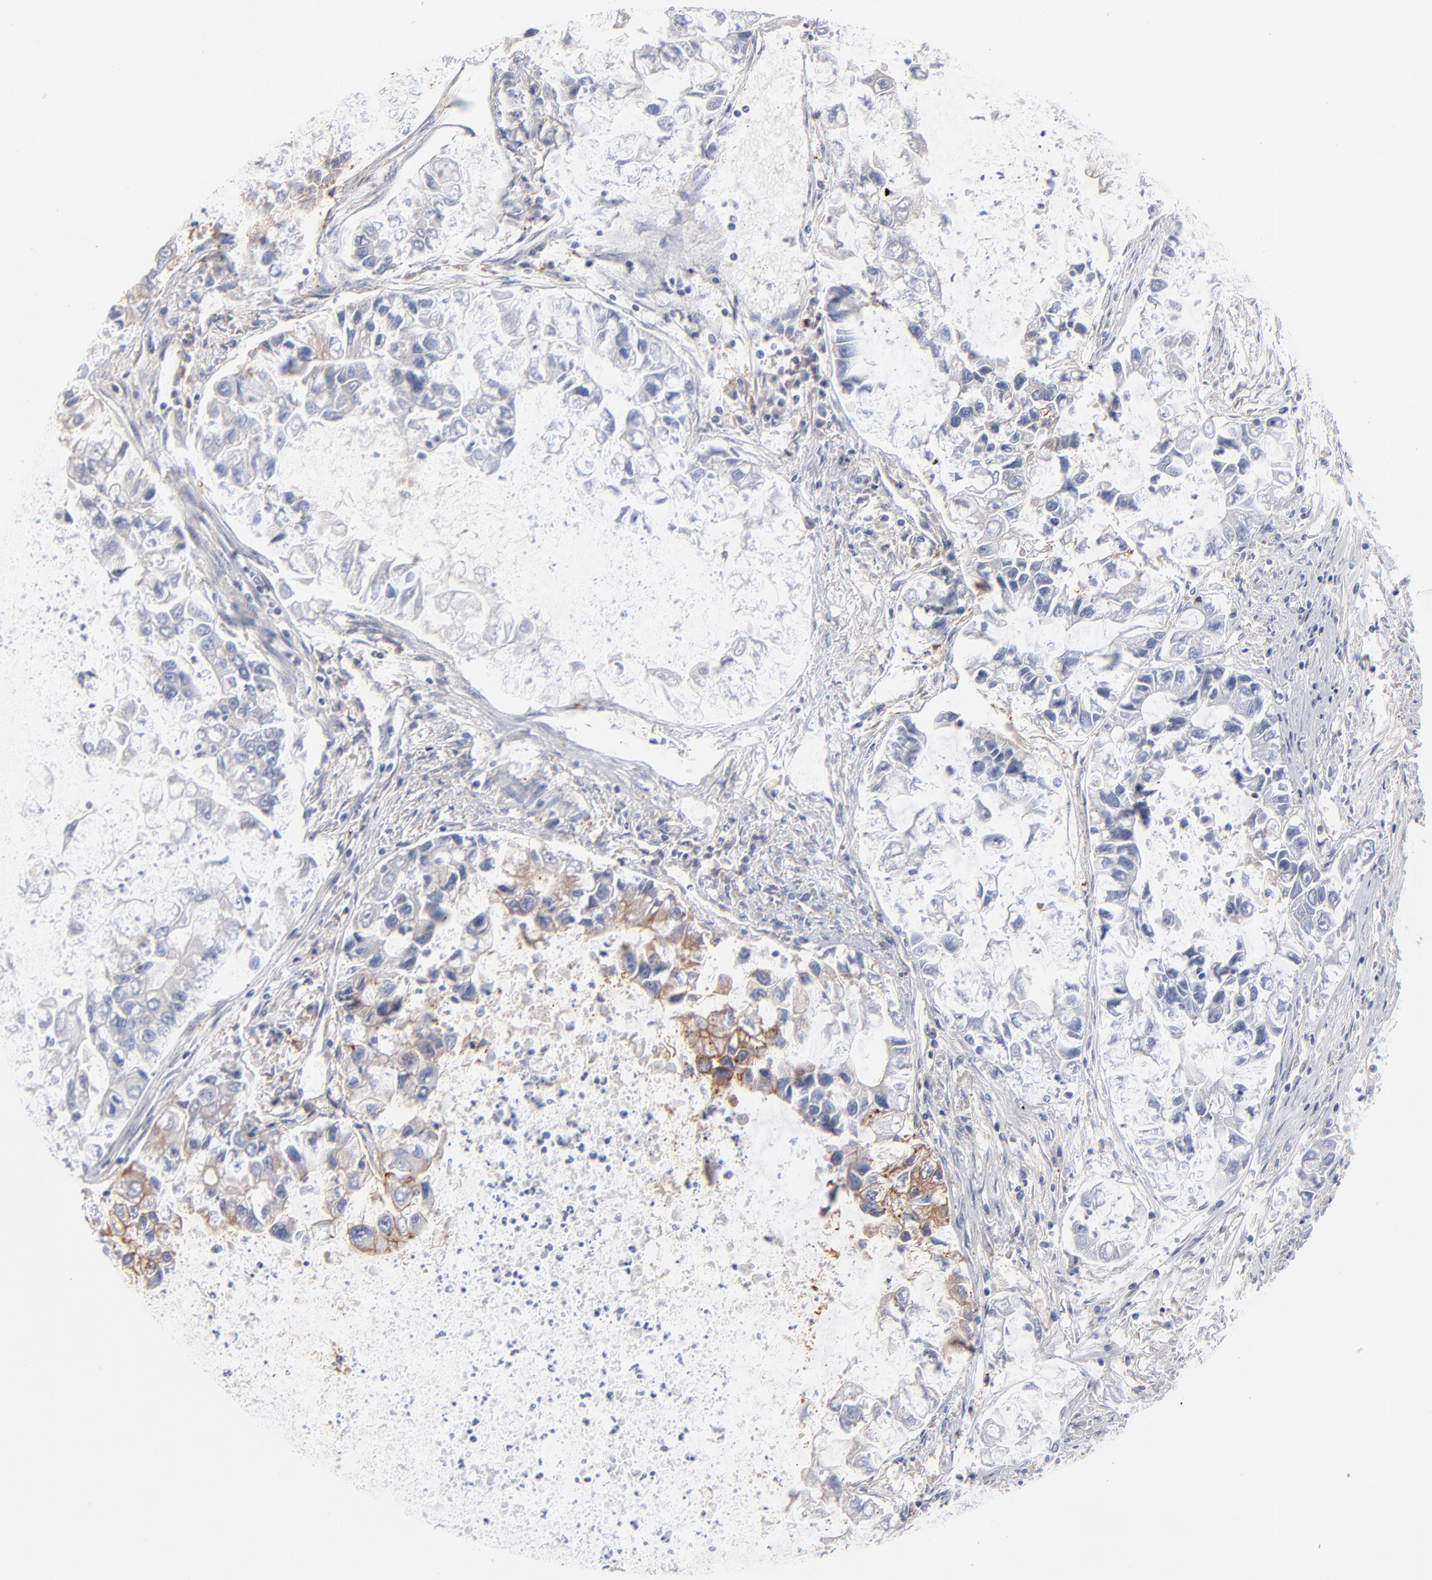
{"staining": {"intensity": "moderate", "quantity": "<25%", "location": "cytoplasmic/membranous"}, "tissue": "lung cancer", "cell_type": "Tumor cells", "image_type": "cancer", "snomed": [{"axis": "morphology", "description": "Adenocarcinoma, NOS"}, {"axis": "topography", "description": "Lung"}], "caption": "Moderate cytoplasmic/membranous expression is identified in approximately <25% of tumor cells in lung cancer. (DAB (3,3'-diaminobenzidine) IHC with brightfield microscopy, high magnification).", "gene": "SLC16A1", "patient": {"sex": "female", "age": 51}}